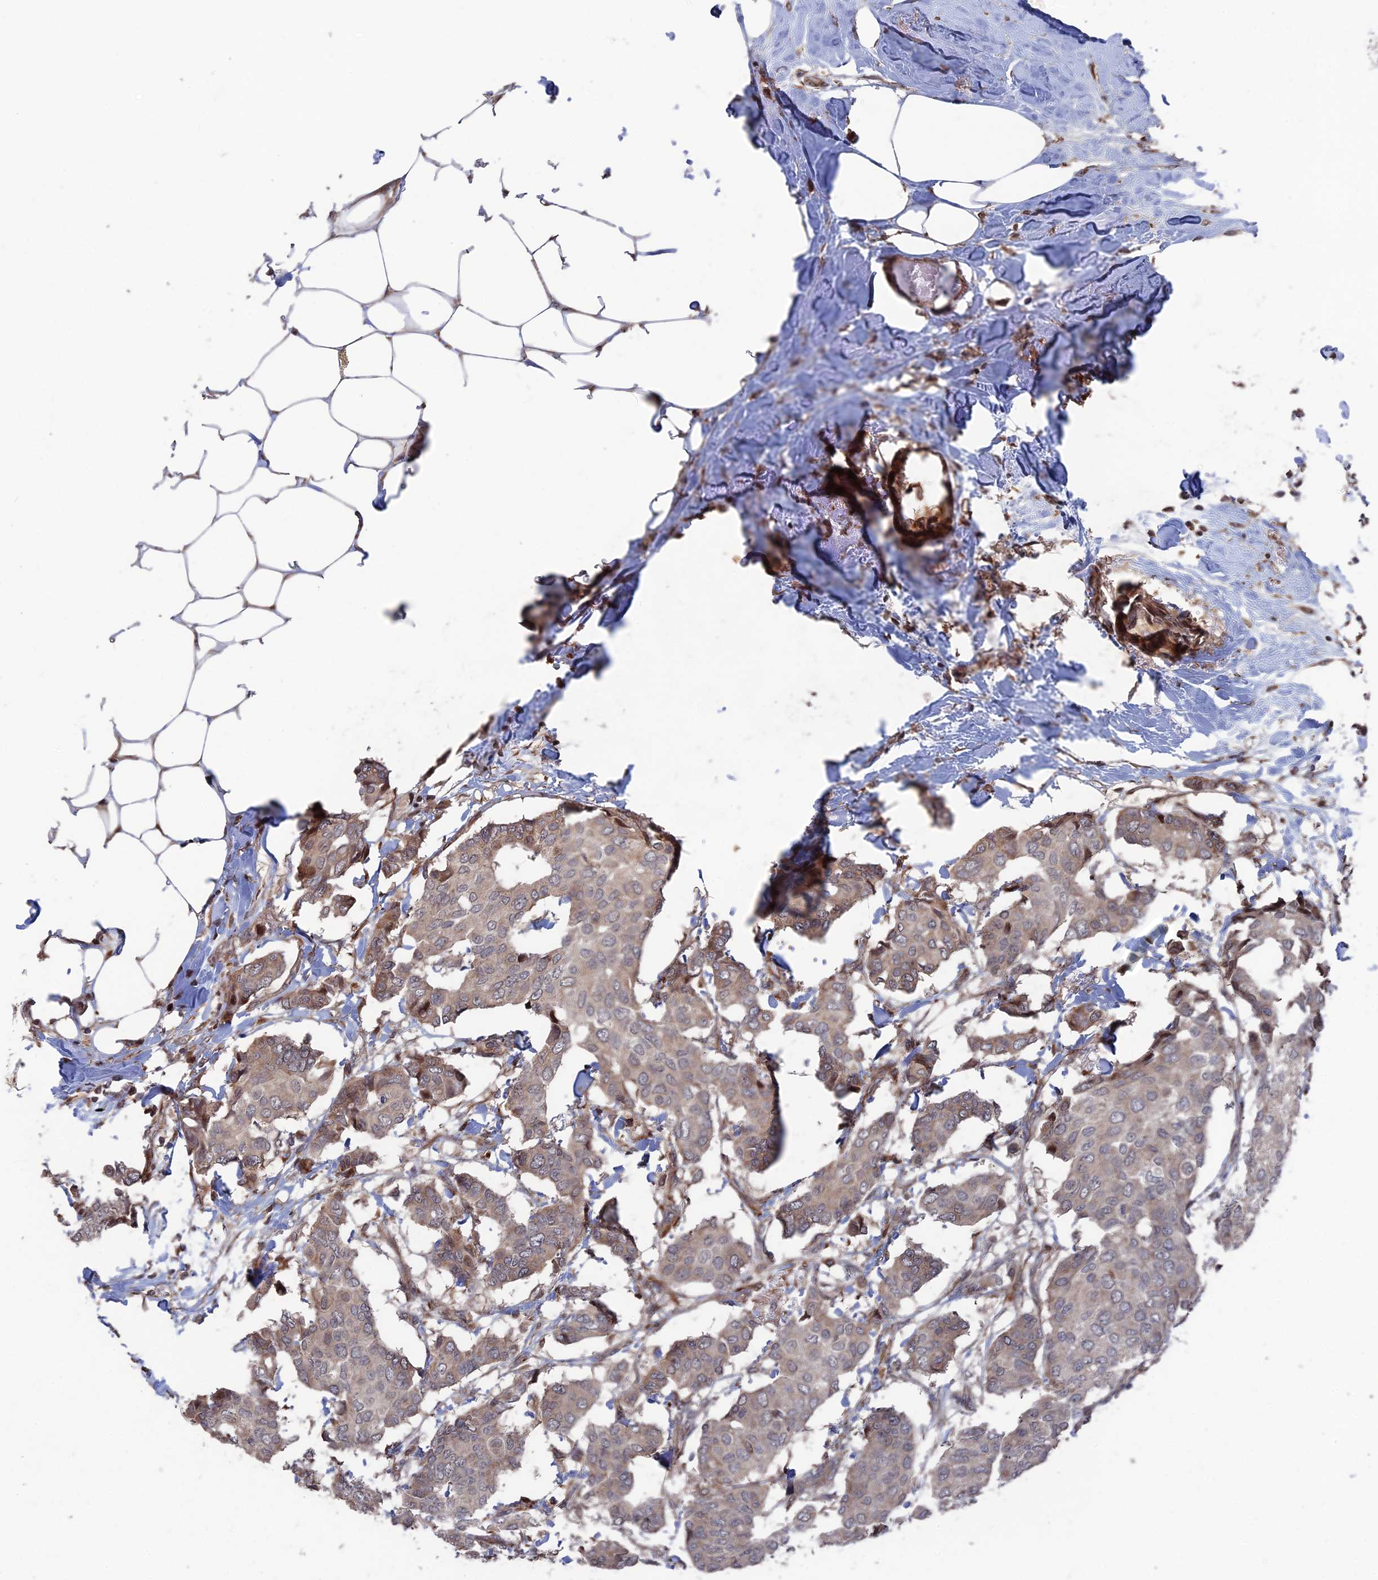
{"staining": {"intensity": "weak", "quantity": "<25%", "location": "cytoplasmic/membranous"}, "tissue": "breast cancer", "cell_type": "Tumor cells", "image_type": "cancer", "snomed": [{"axis": "morphology", "description": "Duct carcinoma"}, {"axis": "topography", "description": "Breast"}], "caption": "A histopathology image of human breast cancer is negative for staining in tumor cells.", "gene": "PLA2G15", "patient": {"sex": "female", "age": 75}}